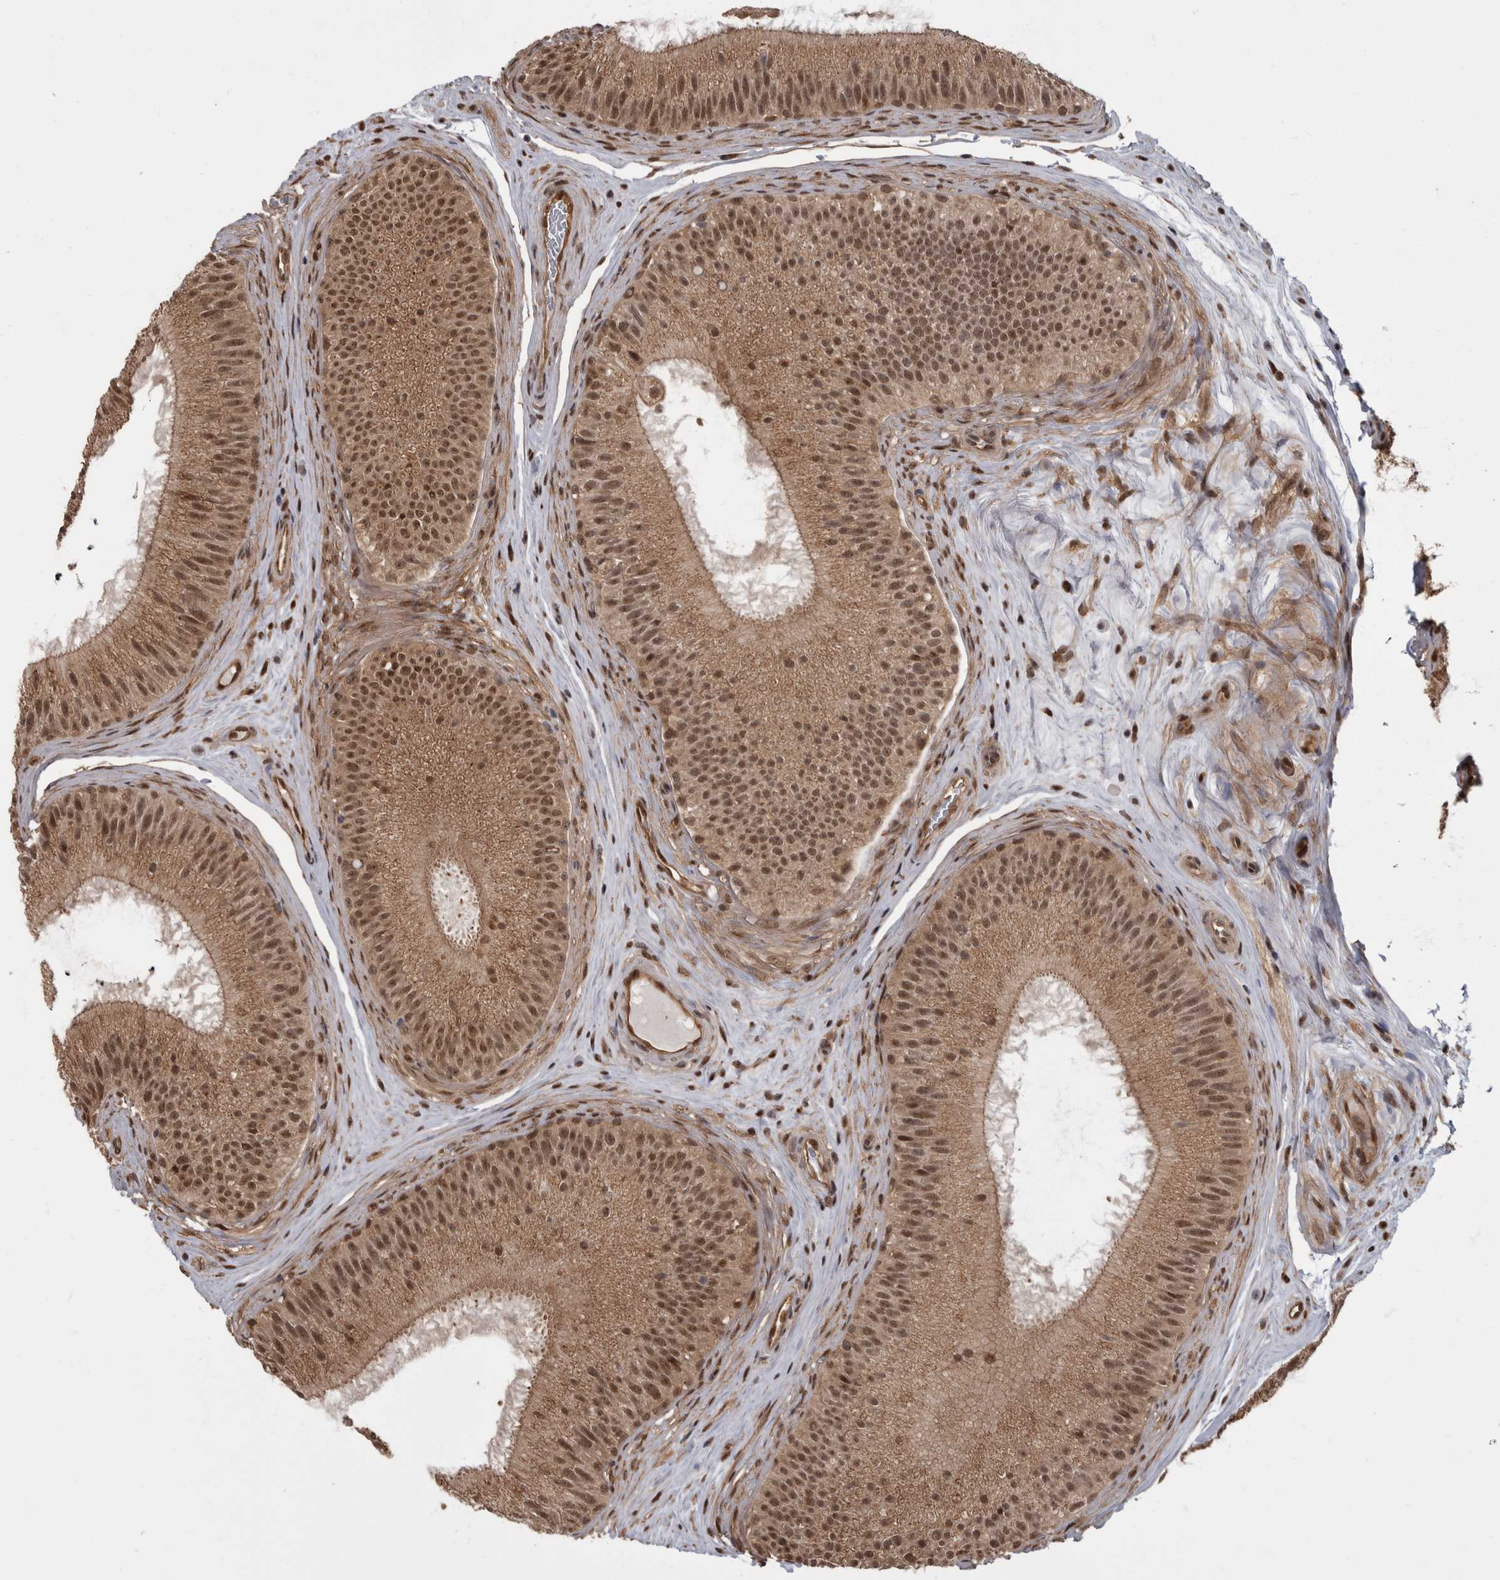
{"staining": {"intensity": "moderate", "quantity": ">75%", "location": "cytoplasmic/membranous,nuclear"}, "tissue": "epididymis", "cell_type": "Glandular cells", "image_type": "normal", "snomed": [{"axis": "morphology", "description": "Normal tissue, NOS"}, {"axis": "topography", "description": "Epididymis"}], "caption": "Moderate cytoplasmic/membranous,nuclear protein positivity is seen in about >75% of glandular cells in epididymis.", "gene": "AKT3", "patient": {"sex": "male", "age": 45}}